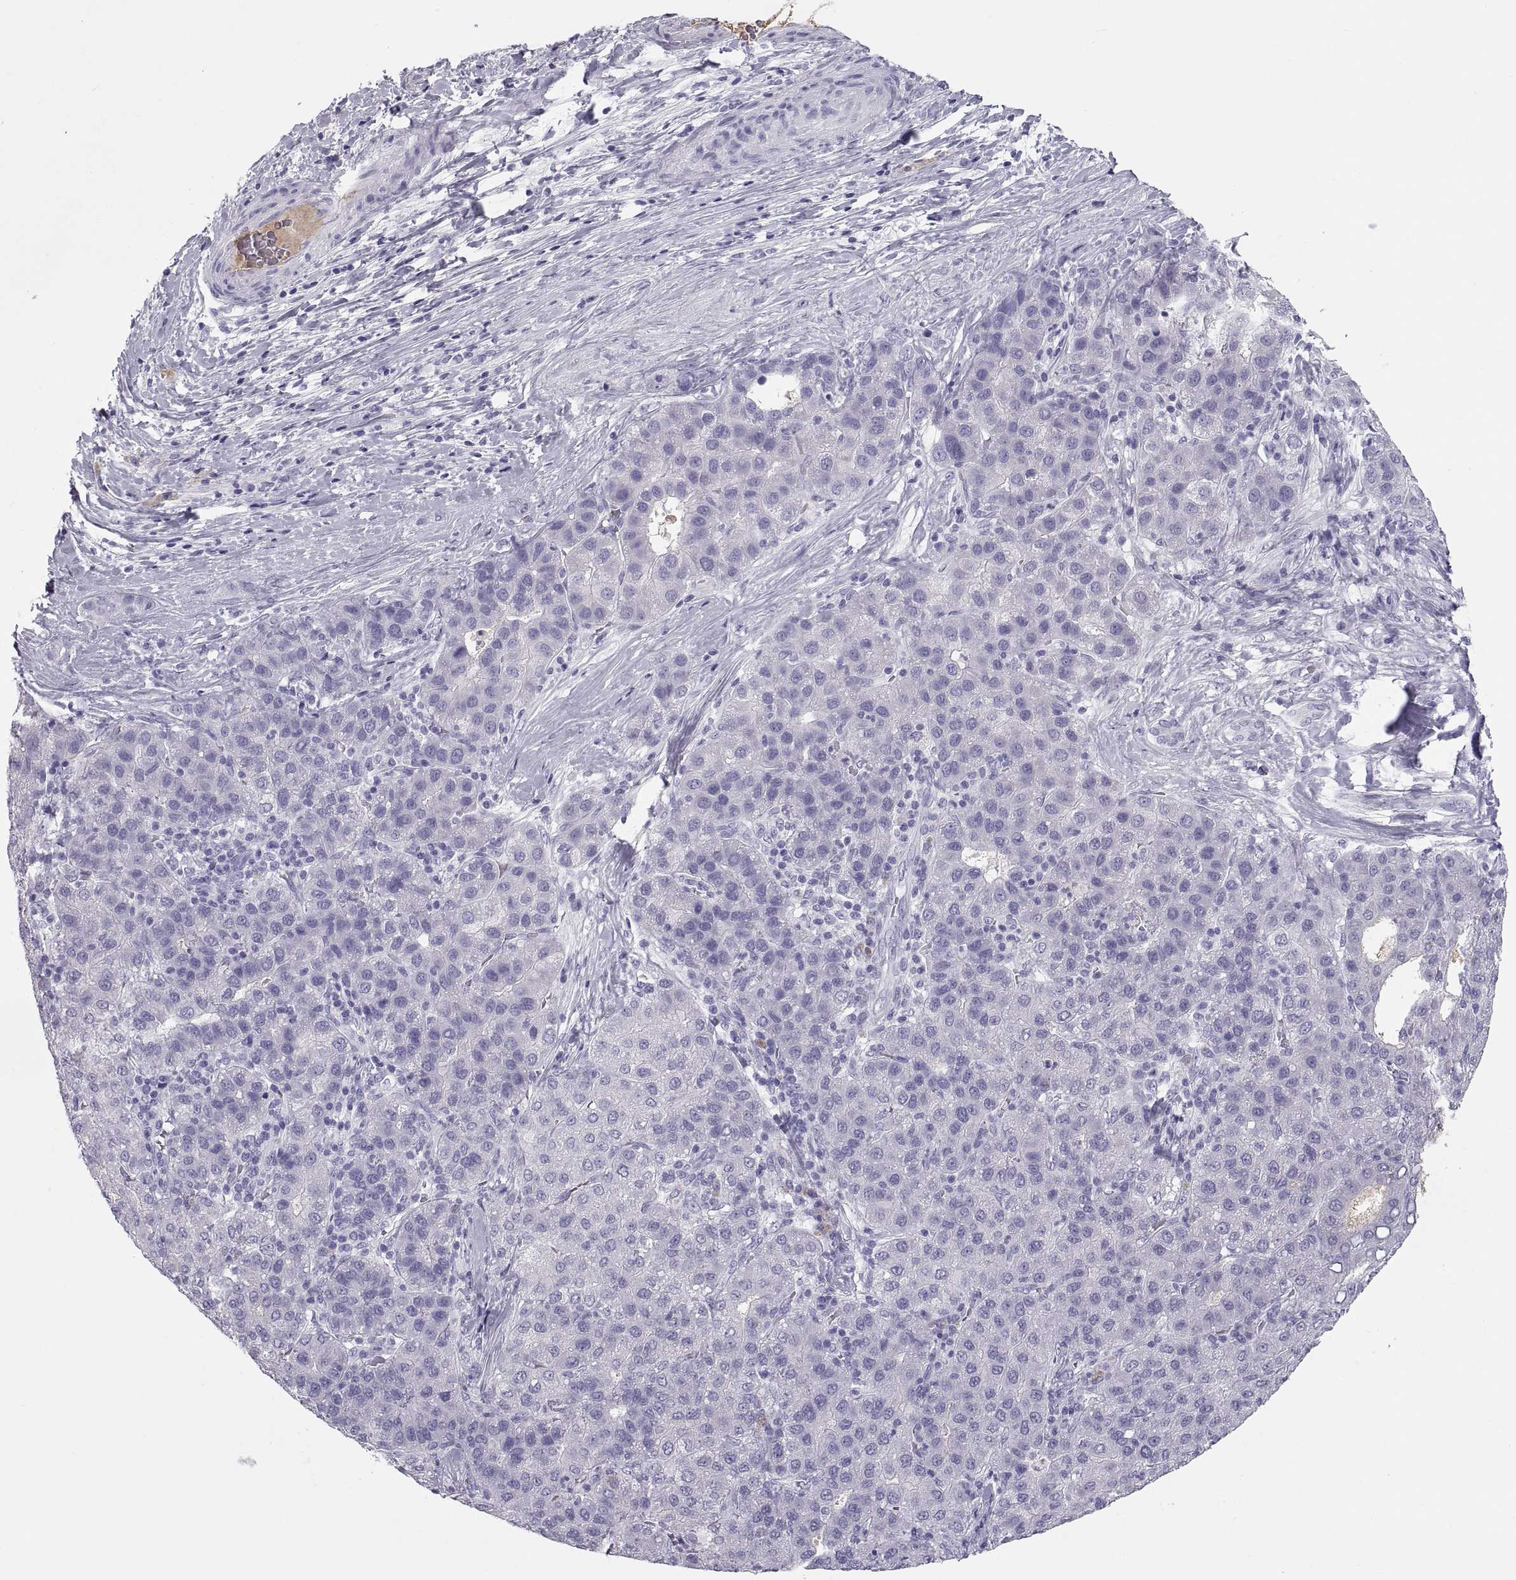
{"staining": {"intensity": "weak", "quantity": "<25%", "location": "cytoplasmic/membranous"}, "tissue": "liver cancer", "cell_type": "Tumor cells", "image_type": "cancer", "snomed": [{"axis": "morphology", "description": "Carcinoma, Hepatocellular, NOS"}, {"axis": "topography", "description": "Liver"}], "caption": "The photomicrograph displays no significant expression in tumor cells of hepatocellular carcinoma (liver). The staining is performed using DAB brown chromogen with nuclei counter-stained in using hematoxylin.", "gene": "MAGEB2", "patient": {"sex": "male", "age": 65}}